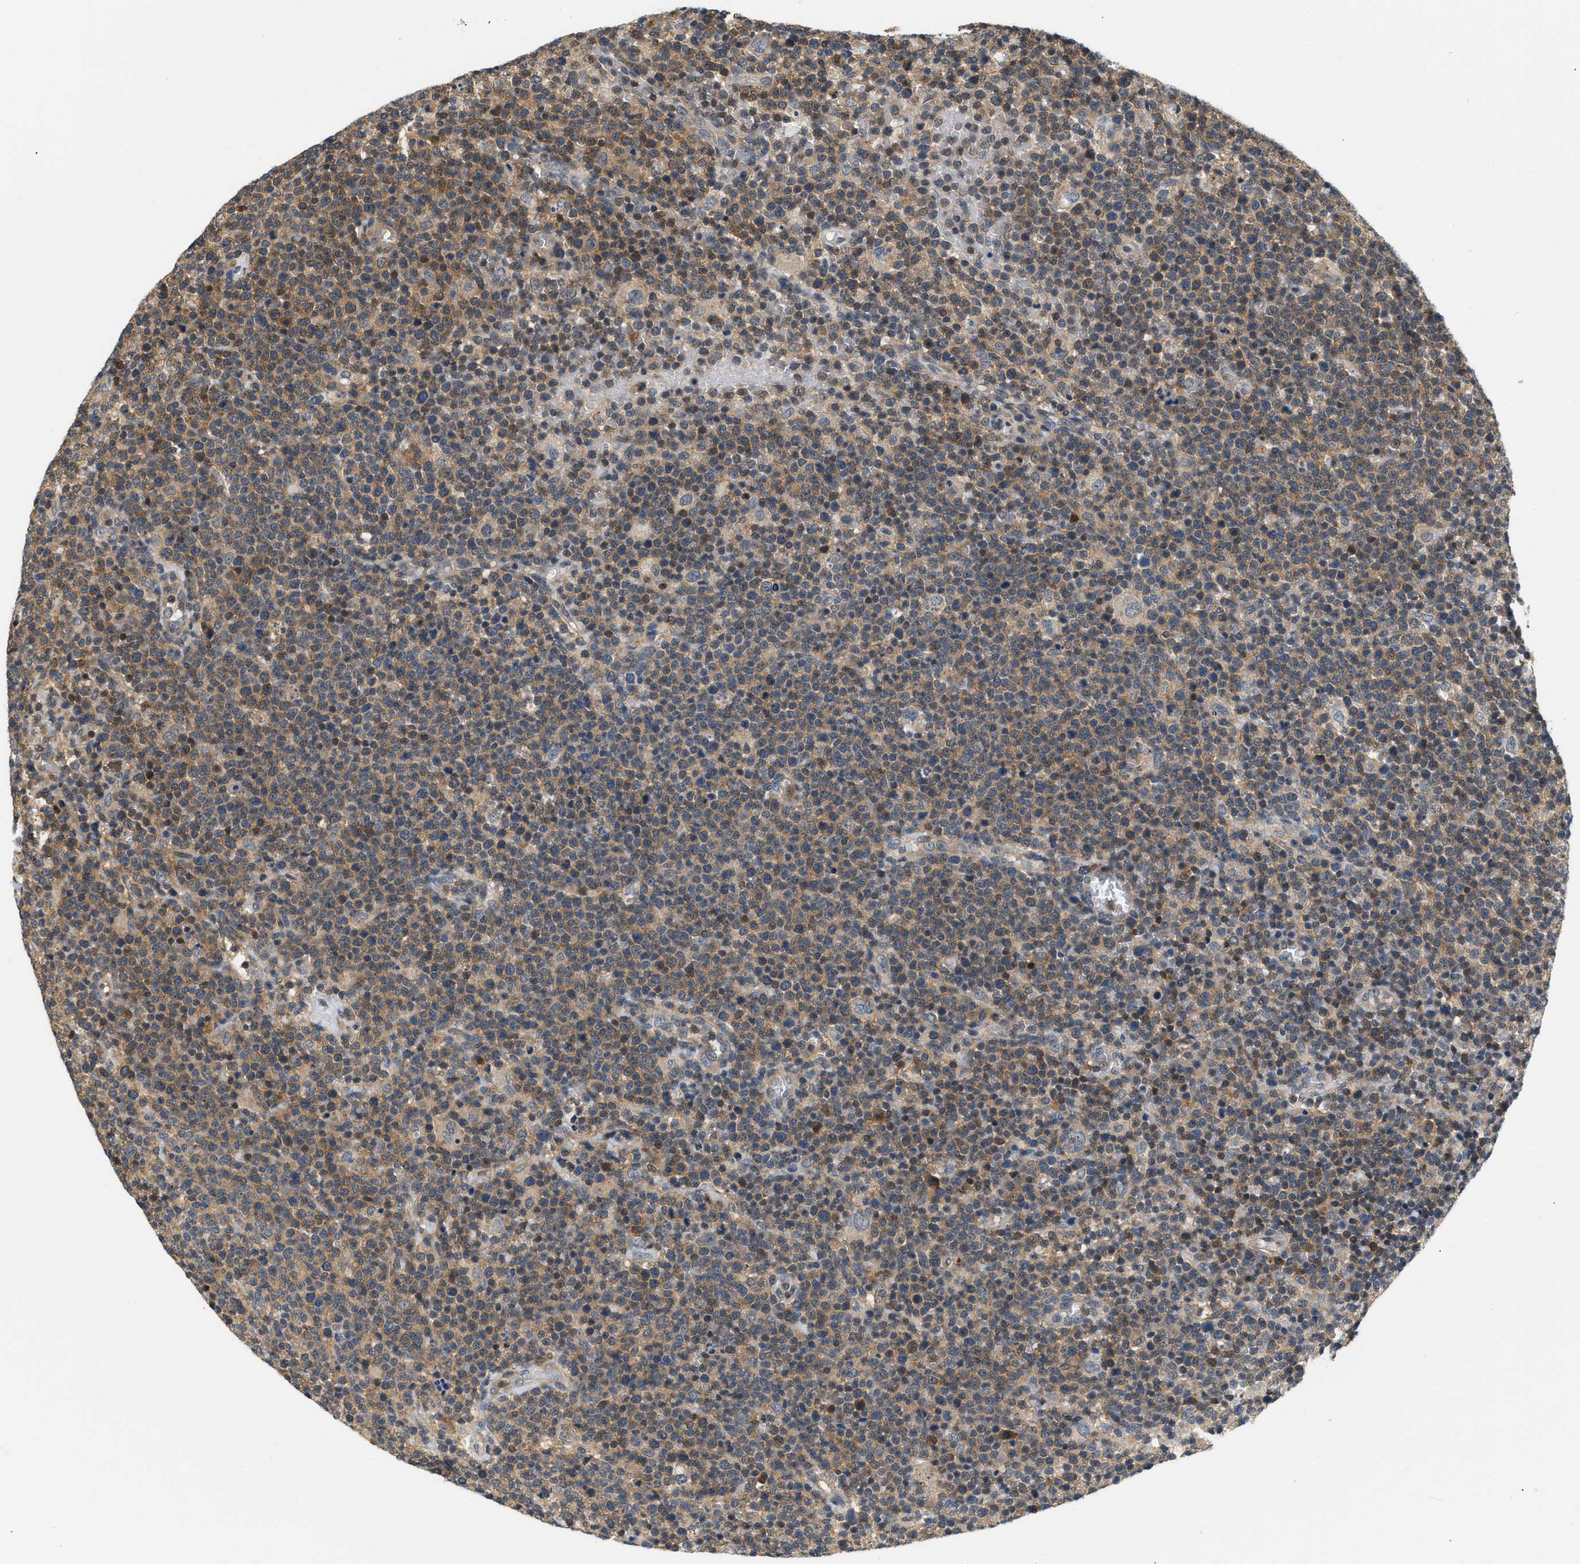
{"staining": {"intensity": "moderate", "quantity": ">75%", "location": "cytoplasmic/membranous"}, "tissue": "lymphoma", "cell_type": "Tumor cells", "image_type": "cancer", "snomed": [{"axis": "morphology", "description": "Malignant lymphoma, non-Hodgkin's type, High grade"}, {"axis": "topography", "description": "Lymph node"}], "caption": "An image of high-grade malignant lymphoma, non-Hodgkin's type stained for a protein reveals moderate cytoplasmic/membranous brown staining in tumor cells.", "gene": "EIF4EBP2", "patient": {"sex": "male", "age": 61}}